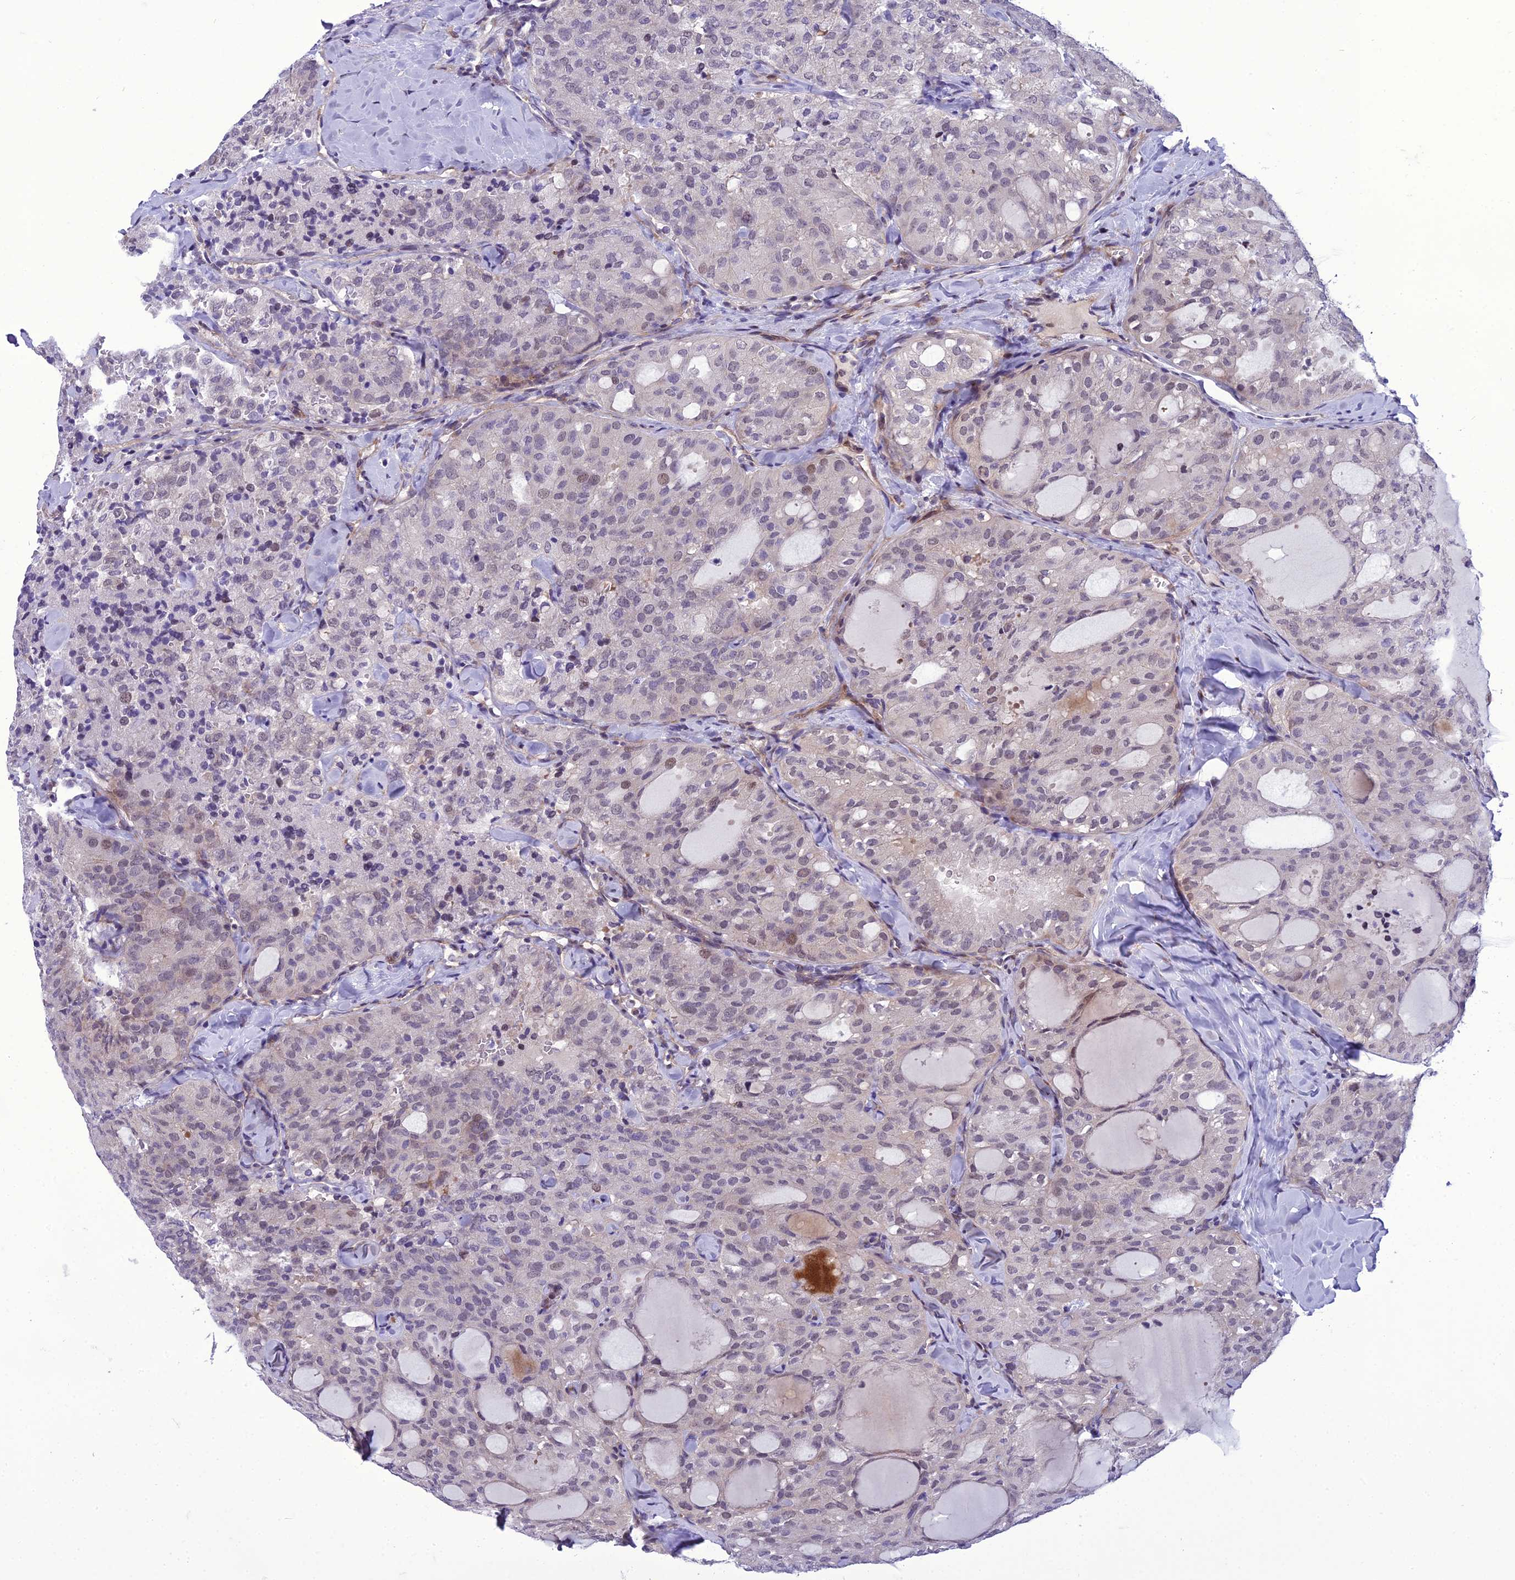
{"staining": {"intensity": "negative", "quantity": "none", "location": "none"}, "tissue": "thyroid cancer", "cell_type": "Tumor cells", "image_type": "cancer", "snomed": [{"axis": "morphology", "description": "Follicular adenoma carcinoma, NOS"}, {"axis": "topography", "description": "Thyroid gland"}], "caption": "Thyroid follicular adenoma carcinoma was stained to show a protein in brown. There is no significant staining in tumor cells.", "gene": "GAB4", "patient": {"sex": "male", "age": 75}}